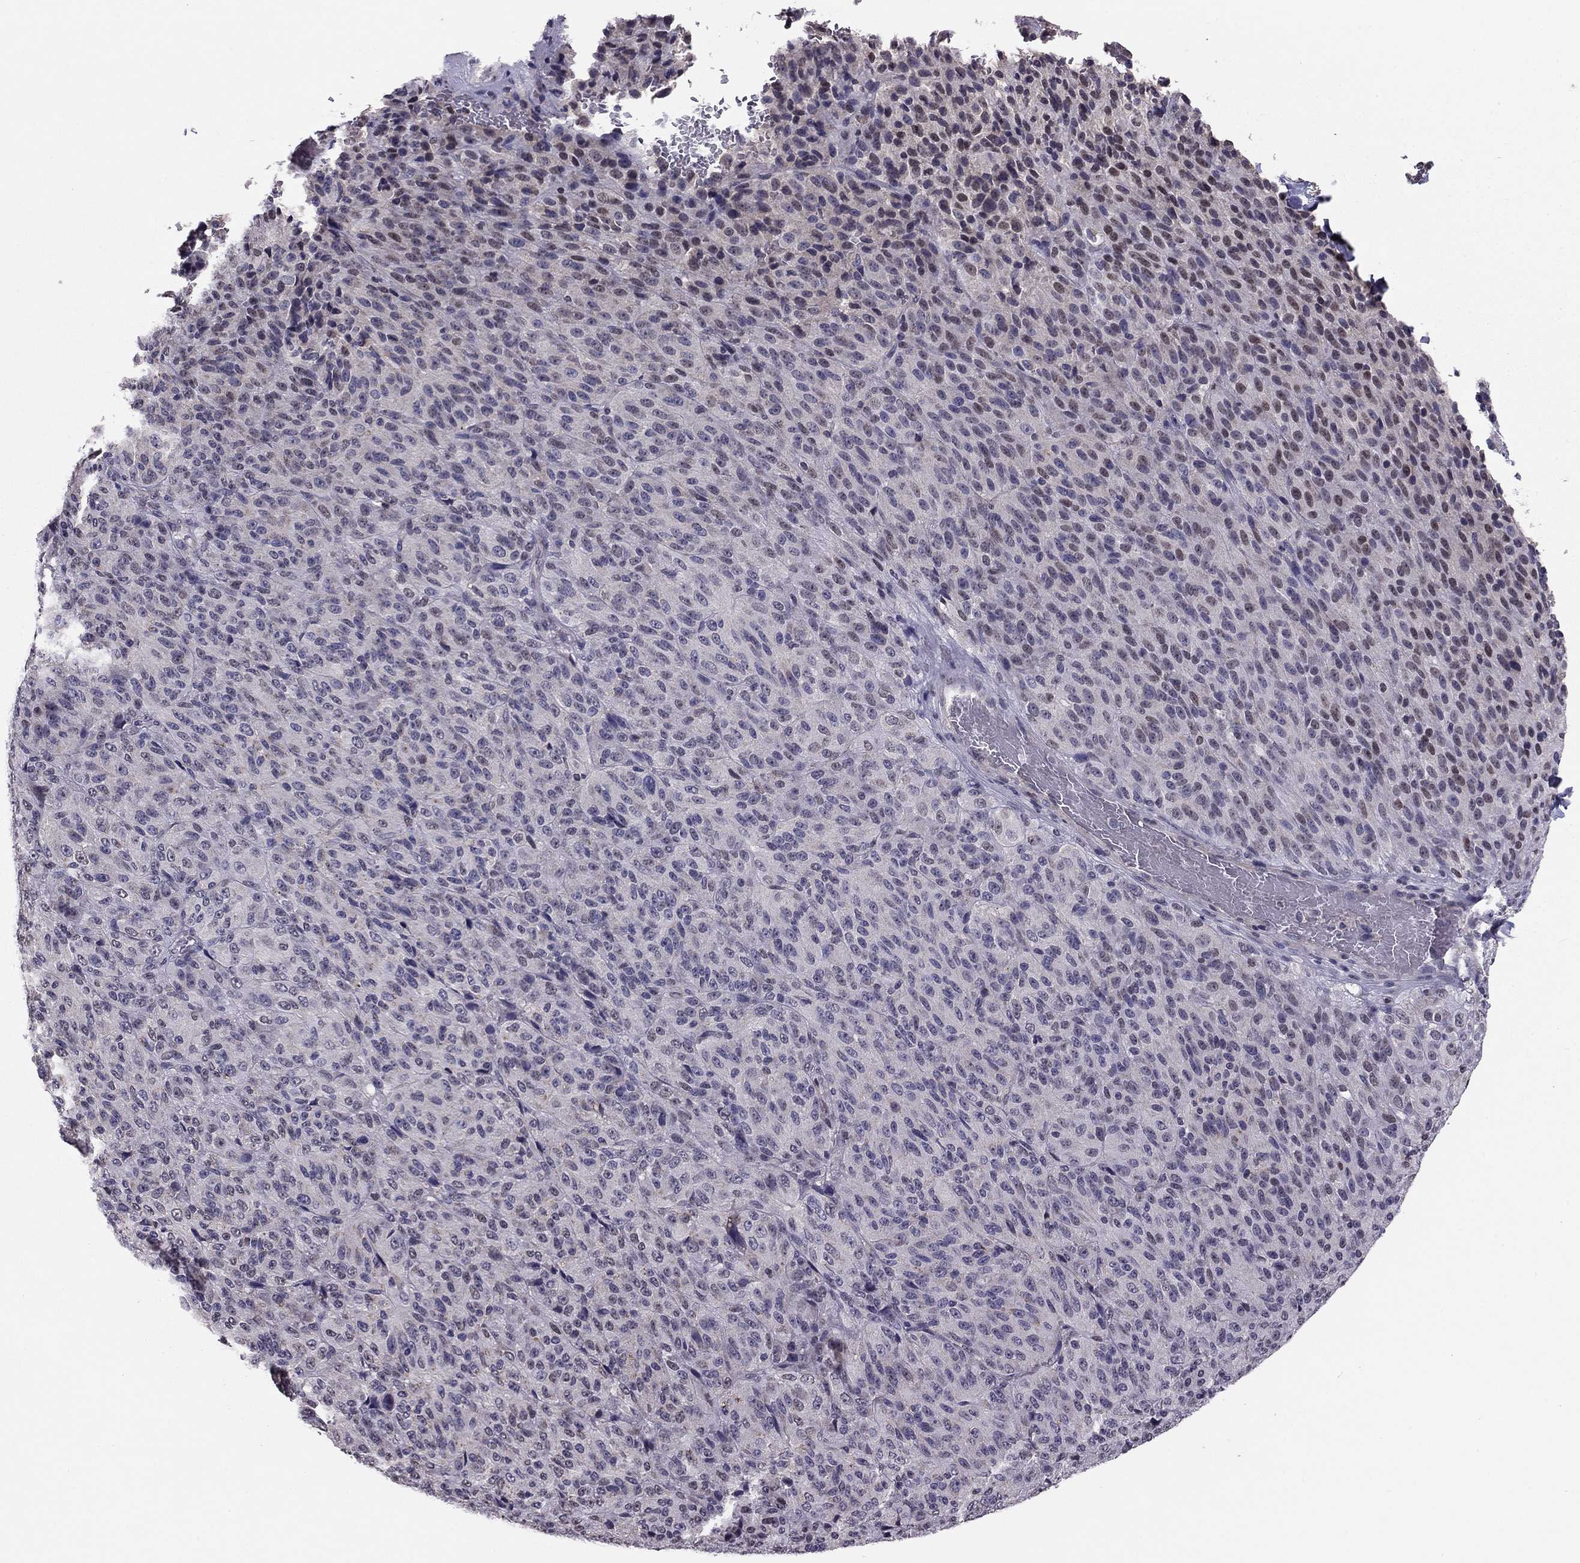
{"staining": {"intensity": "negative", "quantity": "none", "location": "none"}, "tissue": "melanoma", "cell_type": "Tumor cells", "image_type": "cancer", "snomed": [{"axis": "morphology", "description": "Malignant melanoma, Metastatic site"}, {"axis": "topography", "description": "Brain"}], "caption": "High magnification brightfield microscopy of melanoma stained with DAB (brown) and counterstained with hematoxylin (blue): tumor cells show no significant expression.", "gene": "HCN1", "patient": {"sex": "female", "age": 56}}